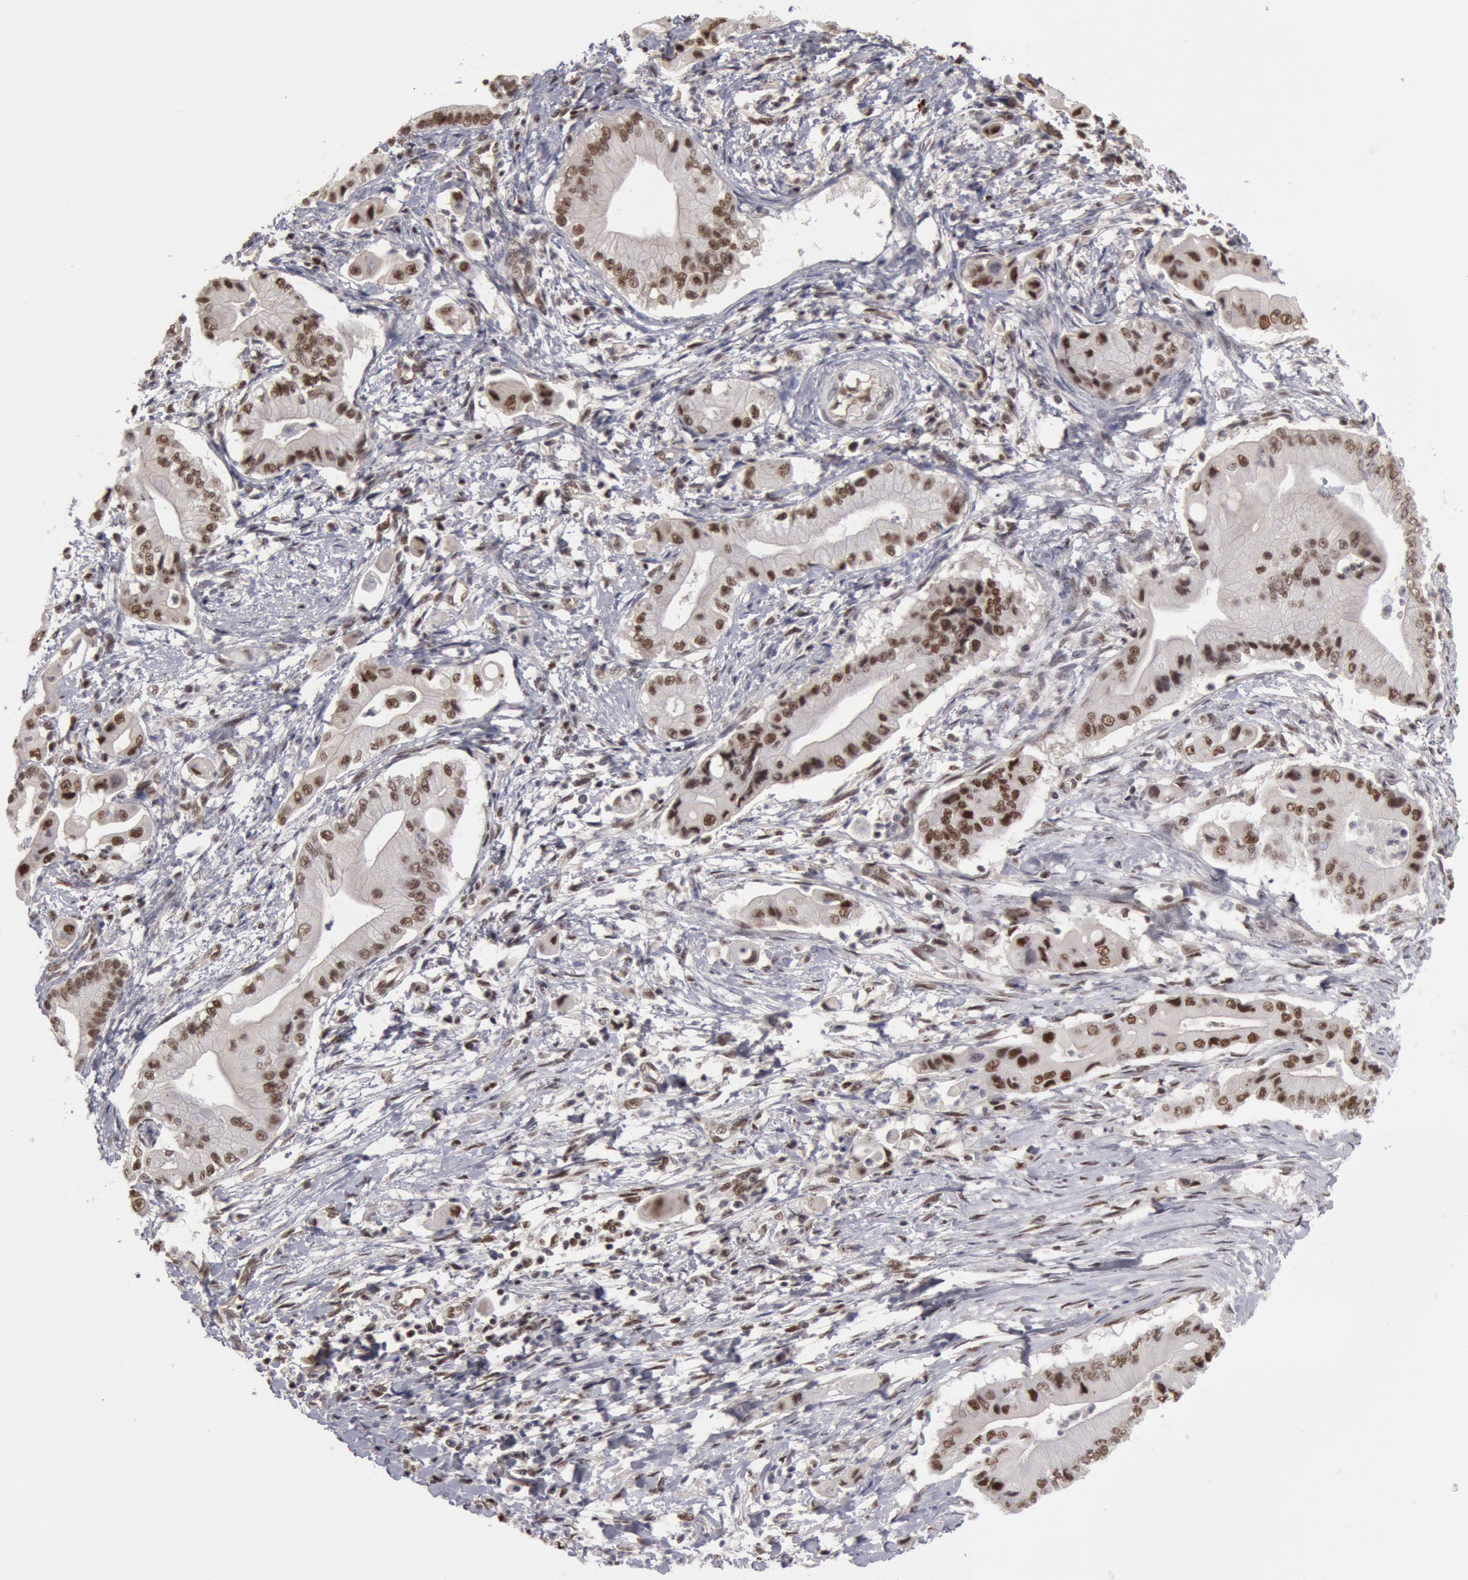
{"staining": {"intensity": "moderate", "quantity": "25%-75%", "location": "nuclear"}, "tissue": "pancreatic cancer", "cell_type": "Tumor cells", "image_type": "cancer", "snomed": [{"axis": "morphology", "description": "Adenocarcinoma, NOS"}, {"axis": "topography", "description": "Pancreas"}], "caption": "Tumor cells exhibit medium levels of moderate nuclear positivity in about 25%-75% of cells in human pancreatic cancer (adenocarcinoma).", "gene": "PPP4R3B", "patient": {"sex": "male", "age": 62}}